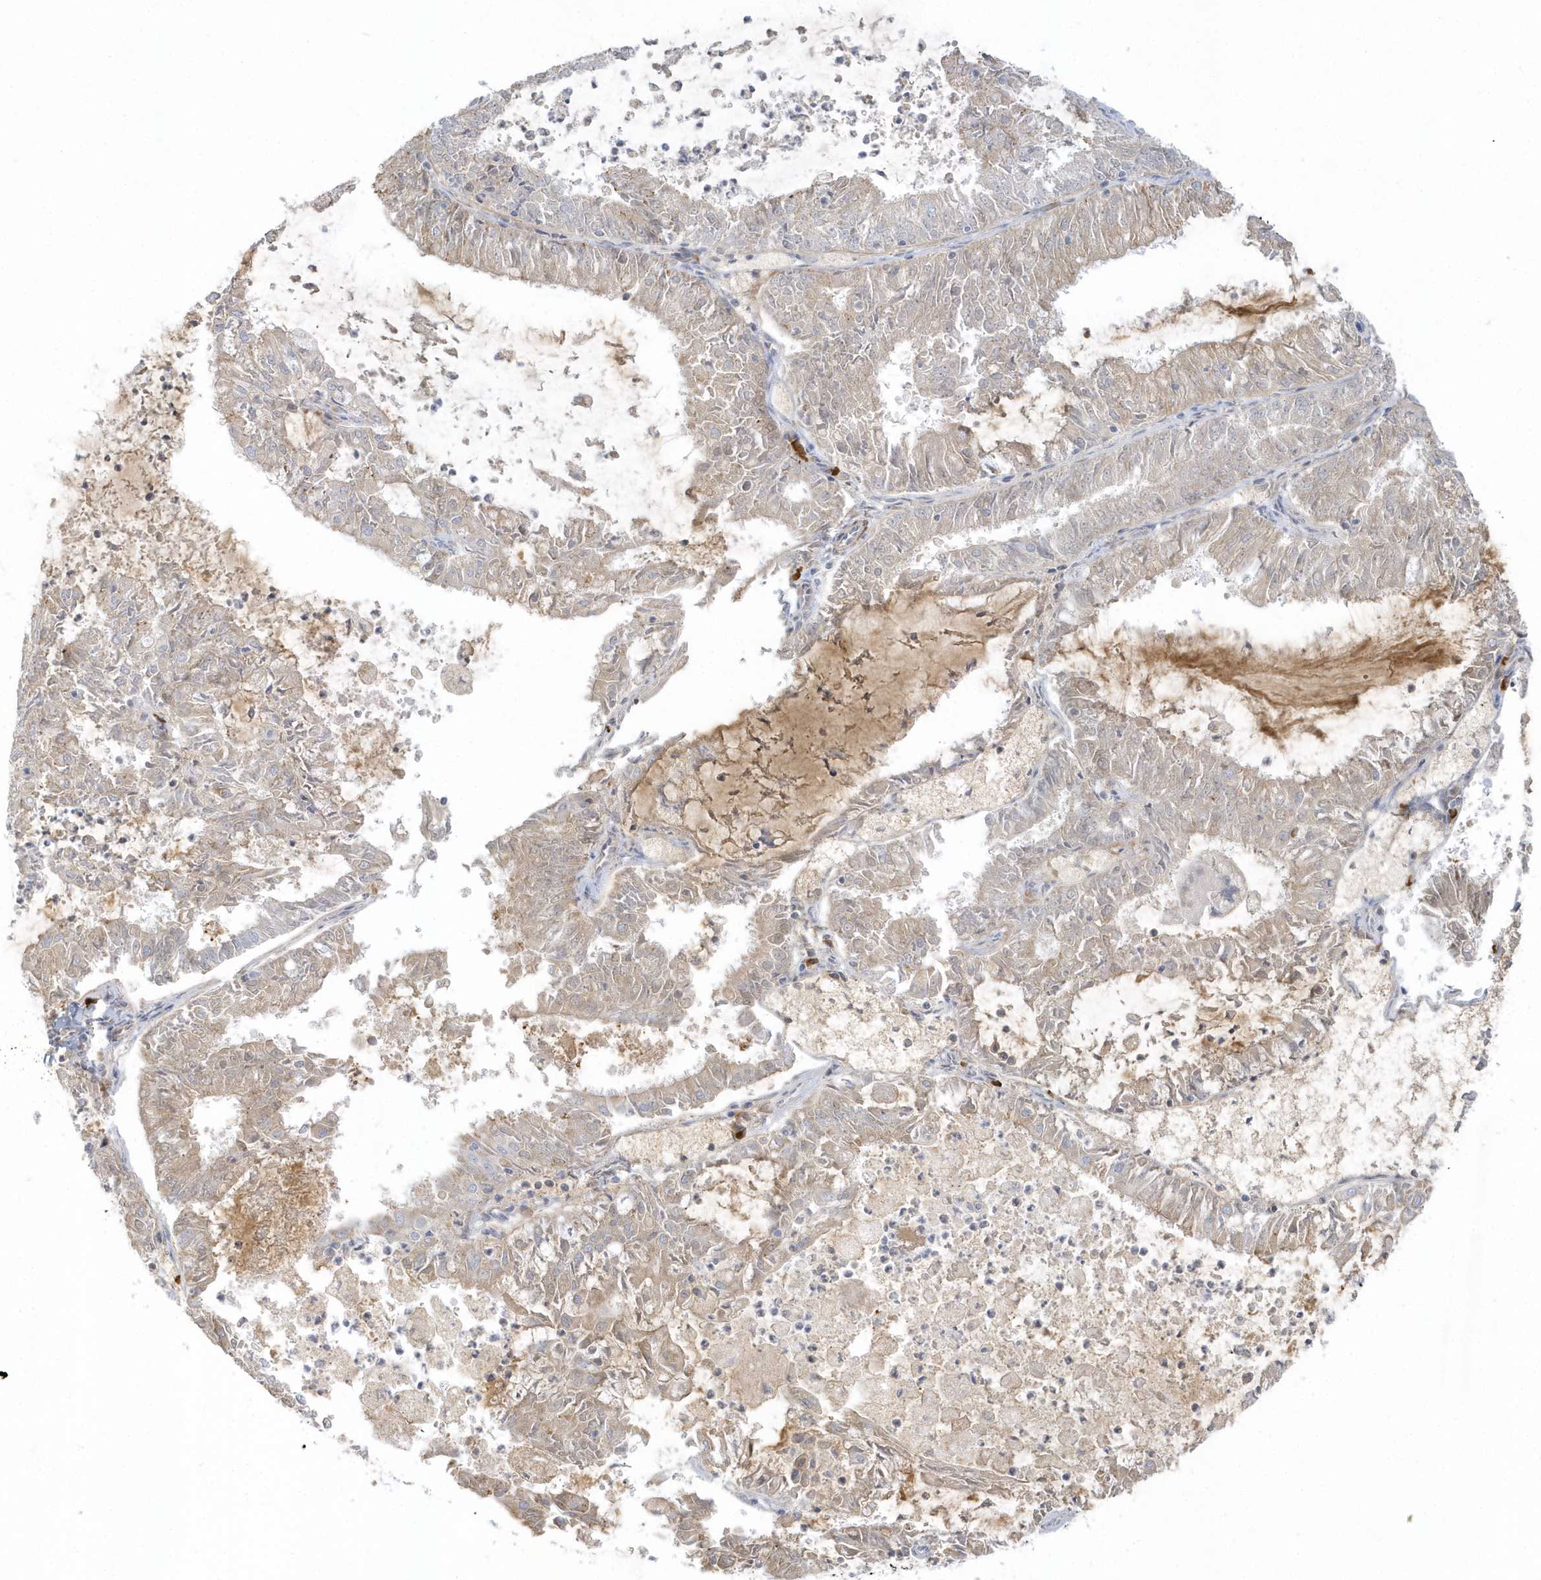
{"staining": {"intensity": "weak", "quantity": "25%-75%", "location": "cytoplasmic/membranous"}, "tissue": "endometrial cancer", "cell_type": "Tumor cells", "image_type": "cancer", "snomed": [{"axis": "morphology", "description": "Adenocarcinoma, NOS"}, {"axis": "topography", "description": "Endometrium"}], "caption": "Weak cytoplasmic/membranous protein staining is appreciated in approximately 25%-75% of tumor cells in endometrial cancer.", "gene": "THADA", "patient": {"sex": "female", "age": 57}}